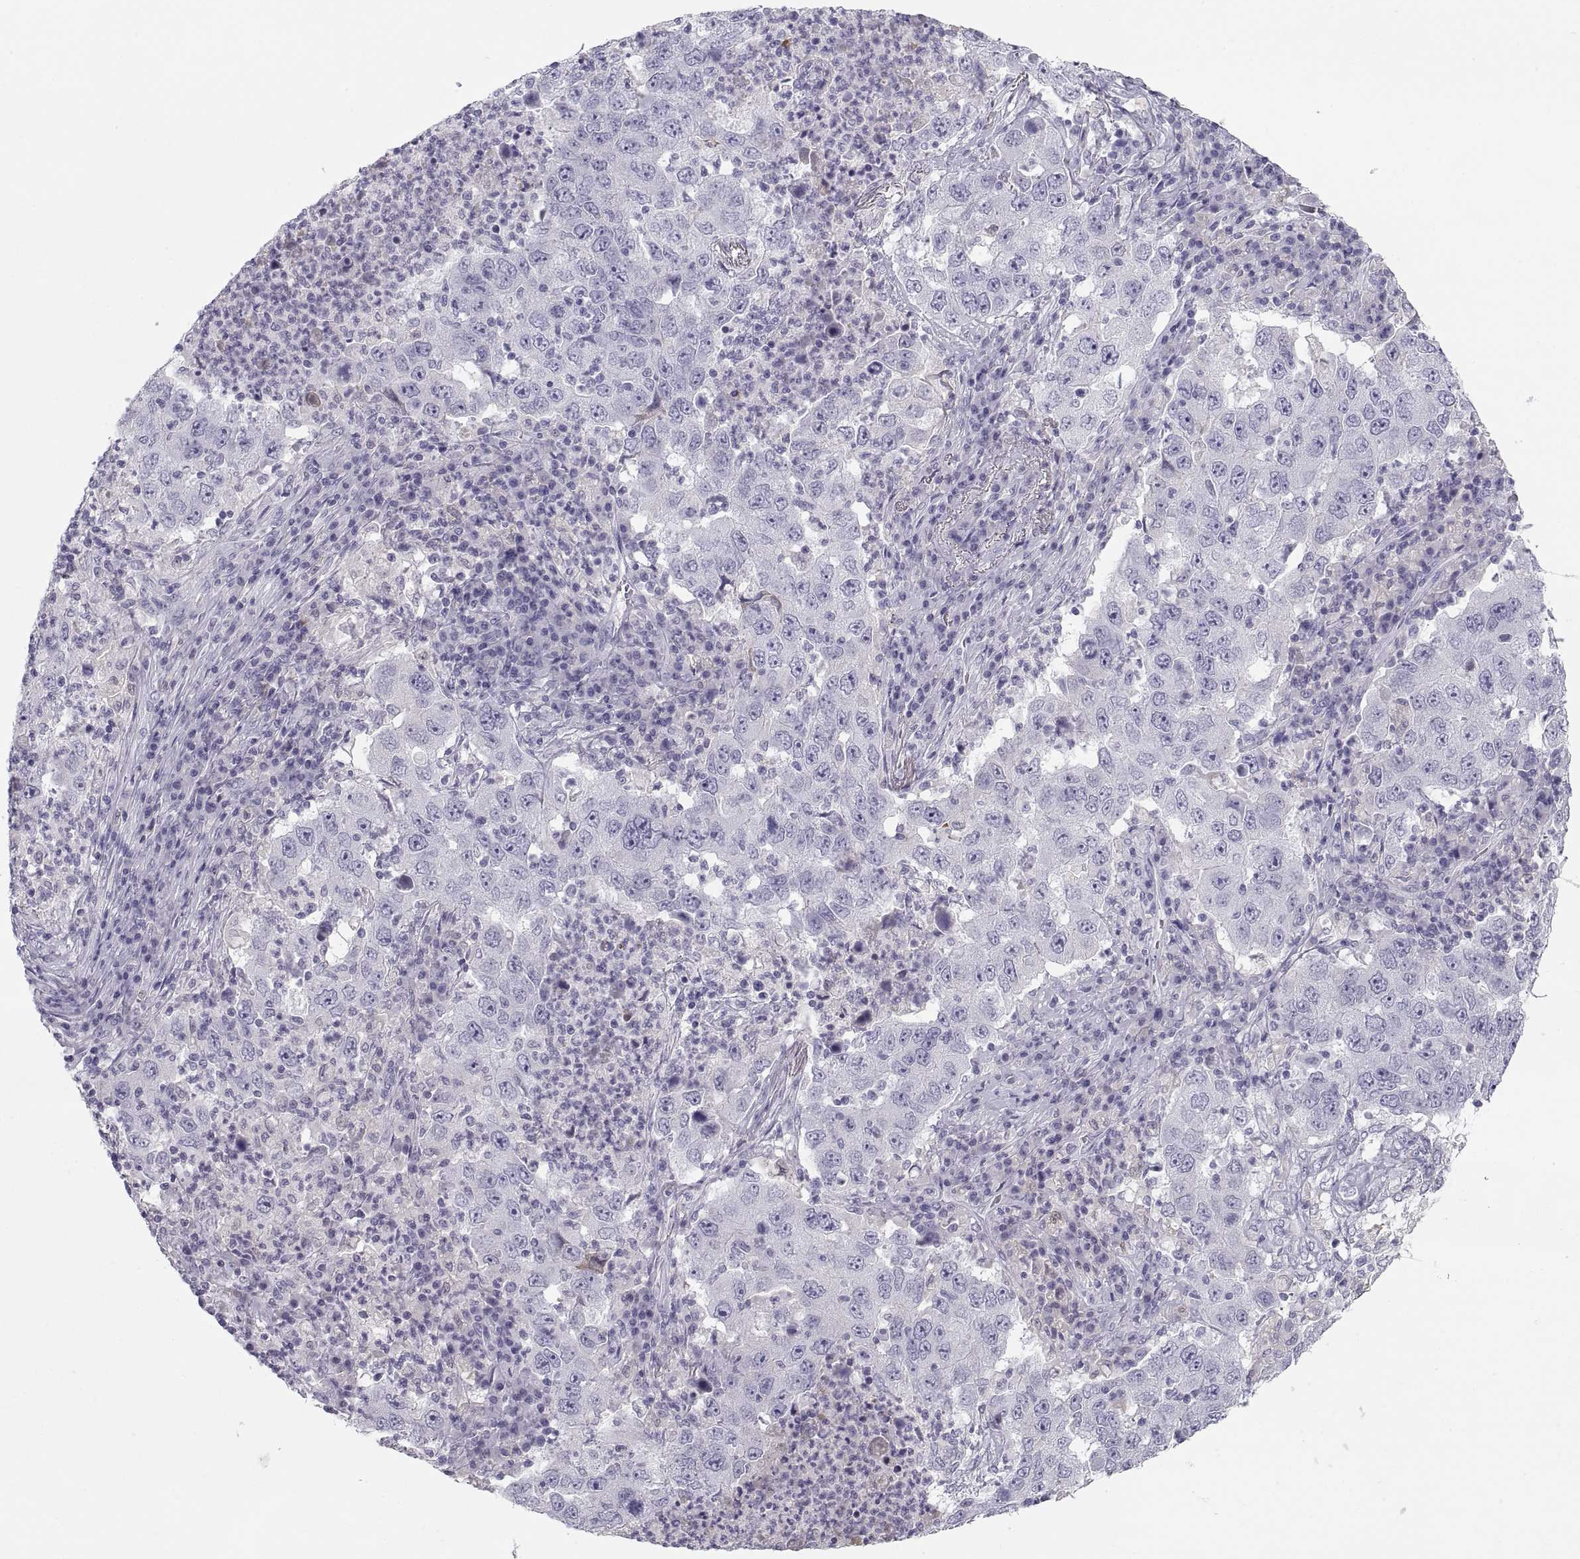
{"staining": {"intensity": "negative", "quantity": "none", "location": "none"}, "tissue": "lung cancer", "cell_type": "Tumor cells", "image_type": "cancer", "snomed": [{"axis": "morphology", "description": "Adenocarcinoma, NOS"}, {"axis": "topography", "description": "Lung"}], "caption": "This is an immunohistochemistry histopathology image of human lung cancer. There is no expression in tumor cells.", "gene": "MAGEB2", "patient": {"sex": "male", "age": 73}}